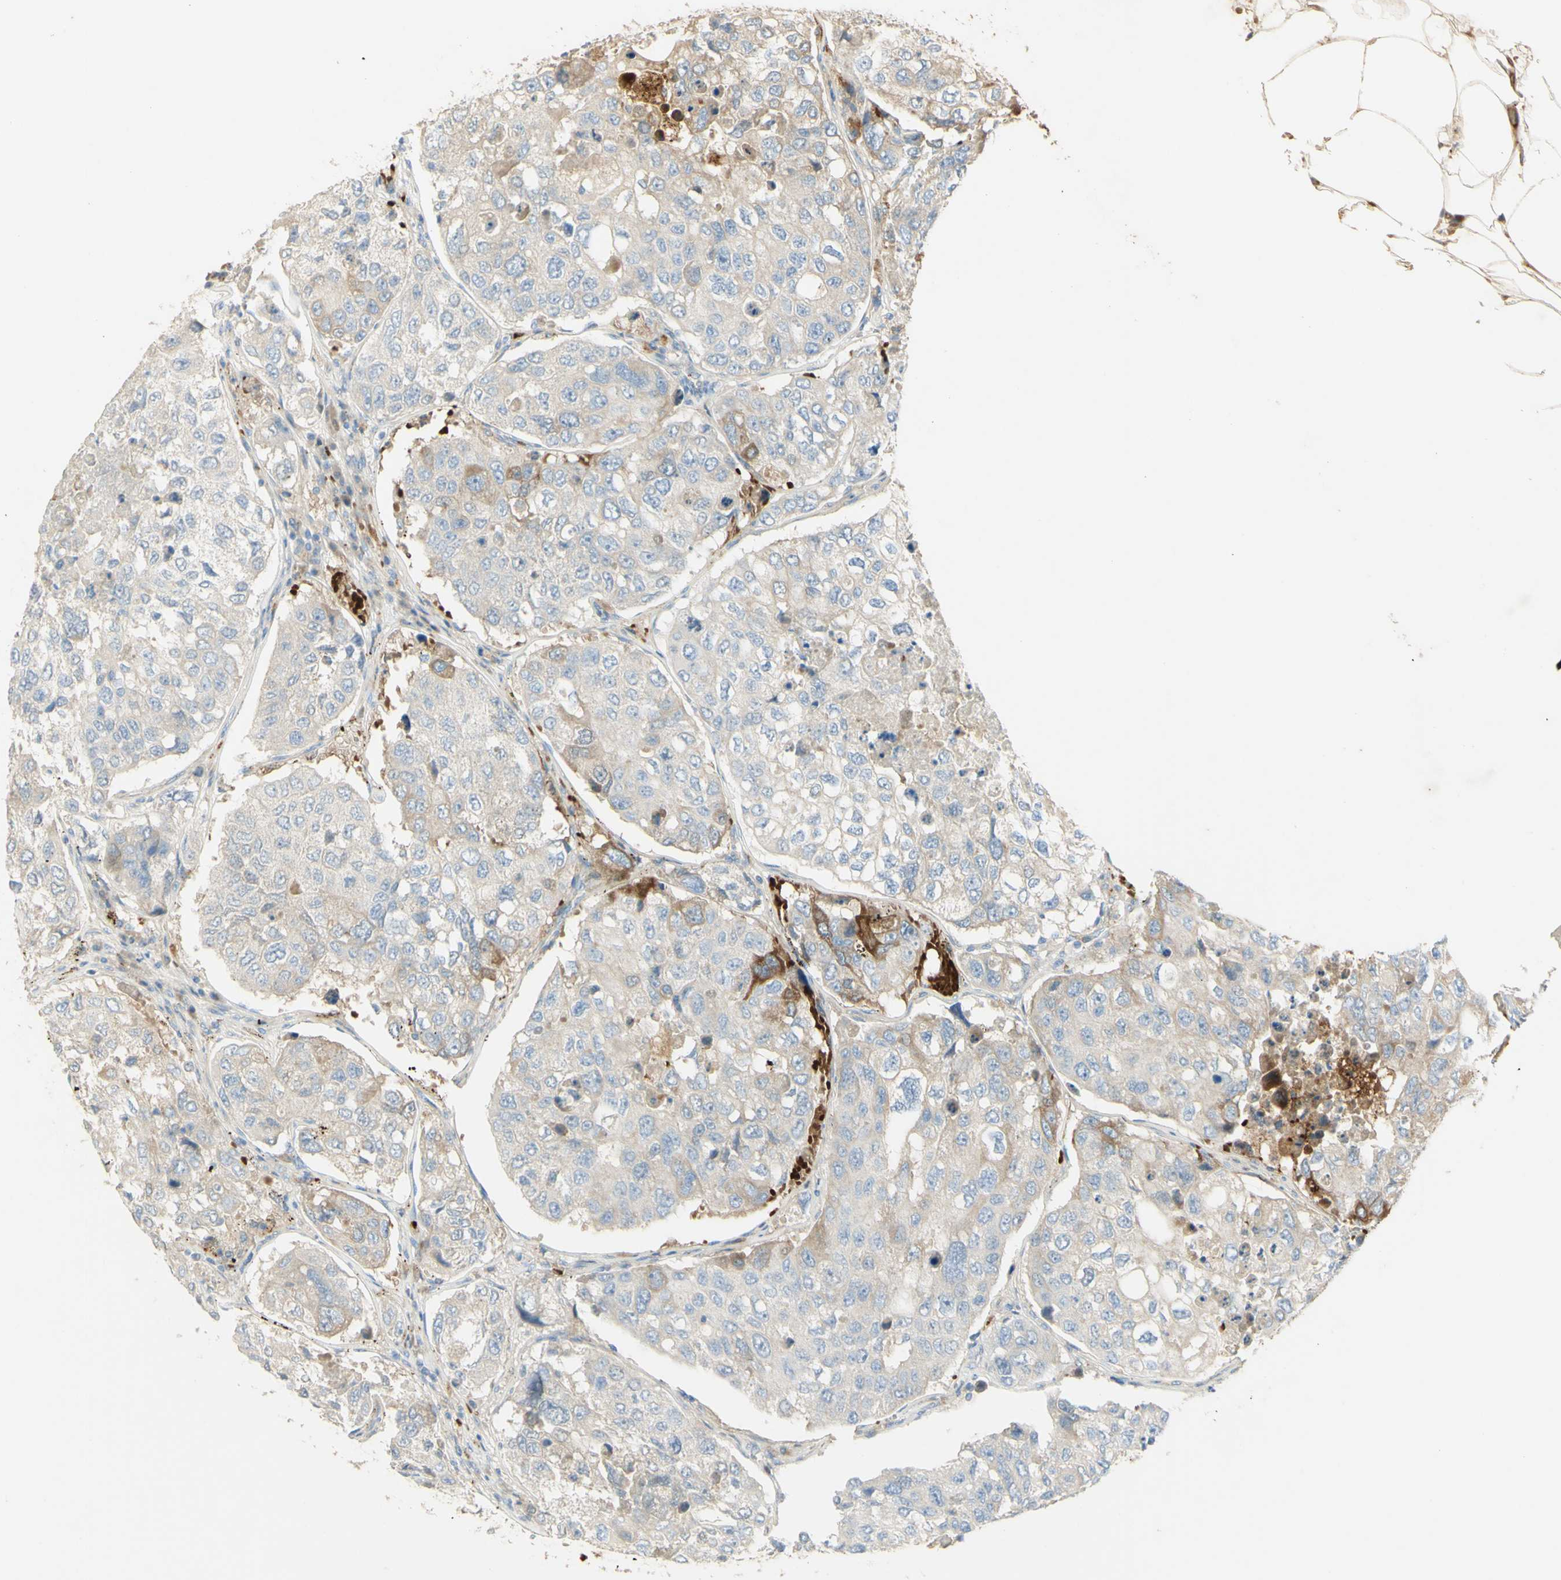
{"staining": {"intensity": "weak", "quantity": "25%-75%", "location": "cytoplasmic/membranous"}, "tissue": "urothelial cancer", "cell_type": "Tumor cells", "image_type": "cancer", "snomed": [{"axis": "morphology", "description": "Urothelial carcinoma, High grade"}, {"axis": "topography", "description": "Lymph node"}, {"axis": "topography", "description": "Urinary bladder"}], "caption": "This photomicrograph shows urothelial cancer stained with immunohistochemistry (IHC) to label a protein in brown. The cytoplasmic/membranous of tumor cells show weak positivity for the protein. Nuclei are counter-stained blue.", "gene": "GAN", "patient": {"sex": "male", "age": 51}}